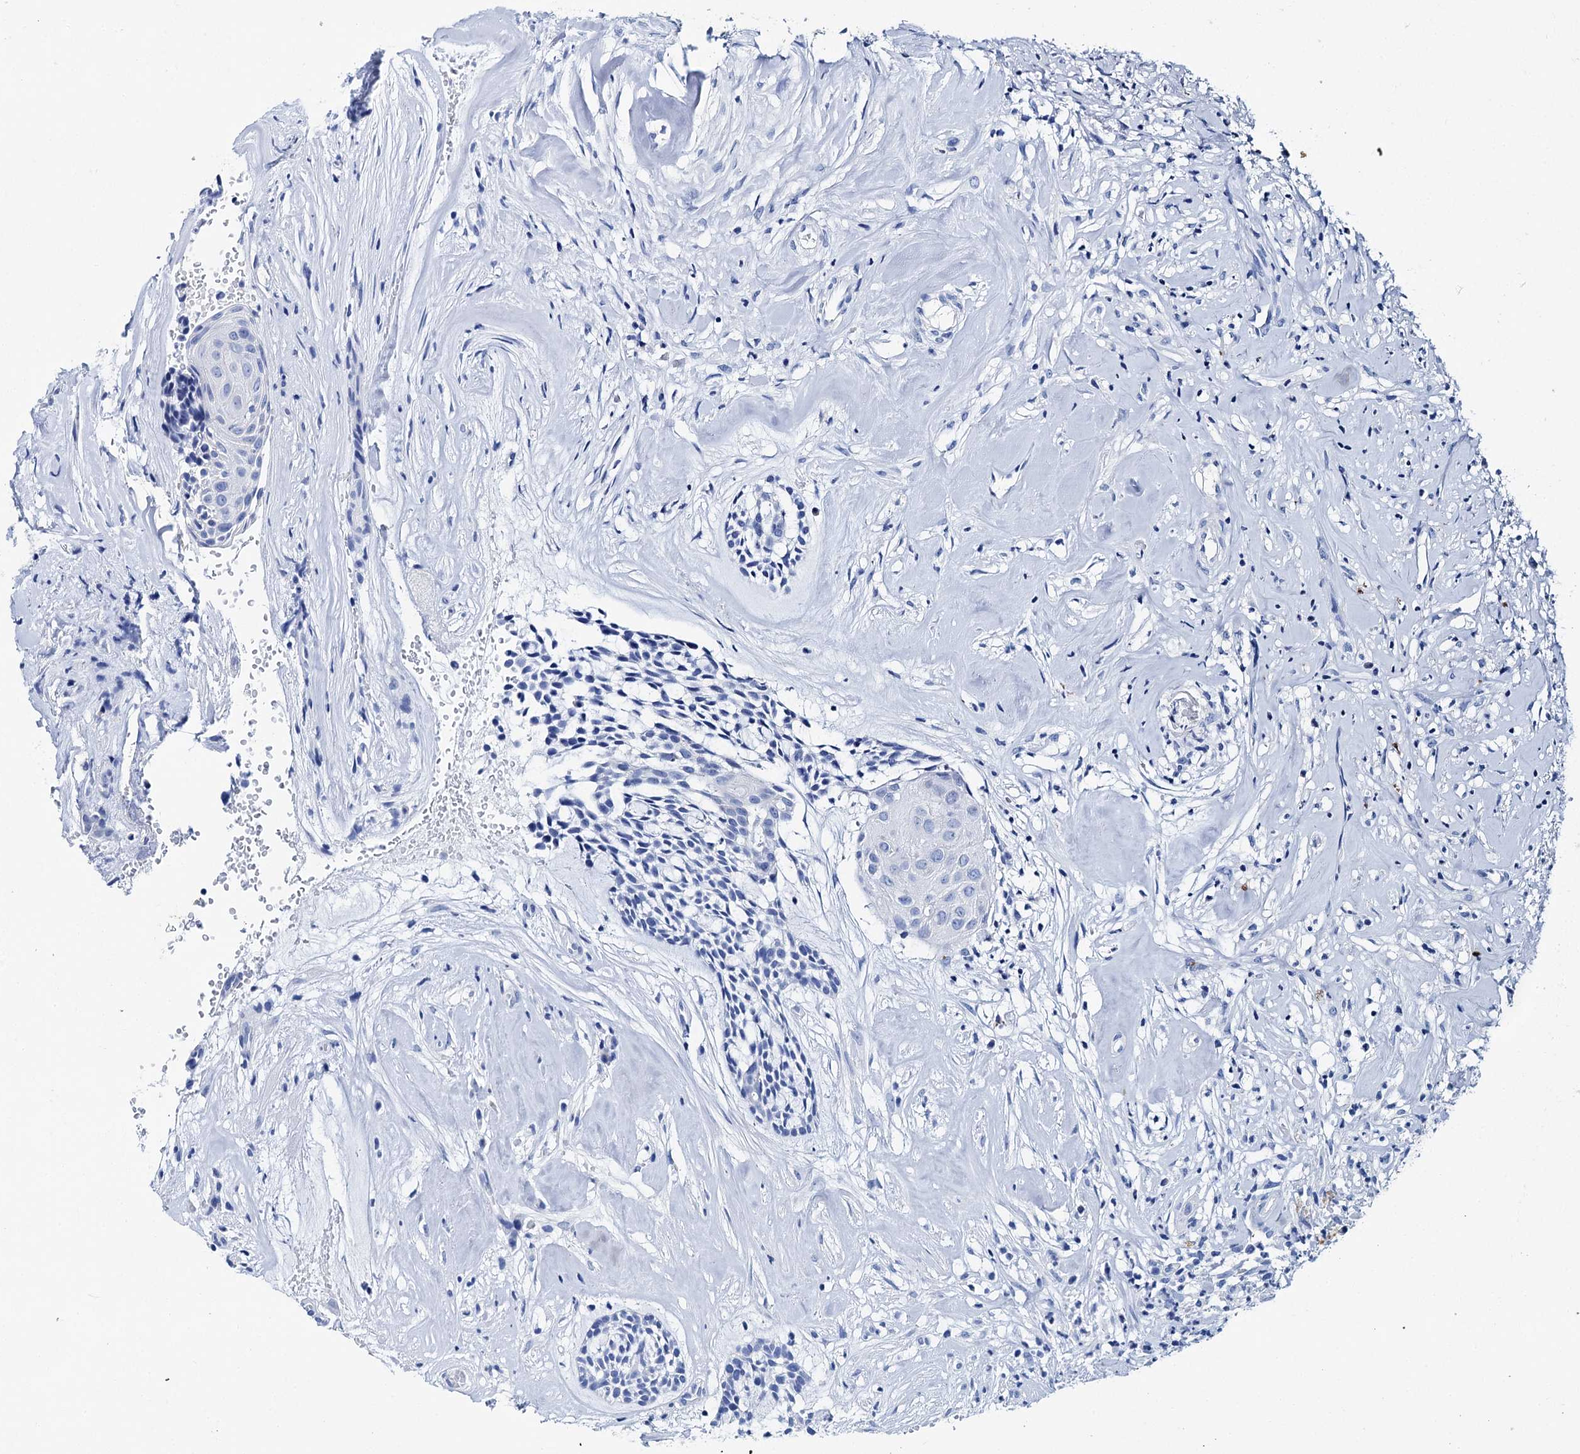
{"staining": {"intensity": "negative", "quantity": "none", "location": "none"}, "tissue": "head and neck cancer", "cell_type": "Tumor cells", "image_type": "cancer", "snomed": [{"axis": "morphology", "description": "Adenocarcinoma, NOS"}, {"axis": "topography", "description": "Subcutis"}, {"axis": "topography", "description": "Head-Neck"}], "caption": "Human head and neck cancer stained for a protein using IHC shows no positivity in tumor cells.", "gene": "BRINP1", "patient": {"sex": "female", "age": 73}}